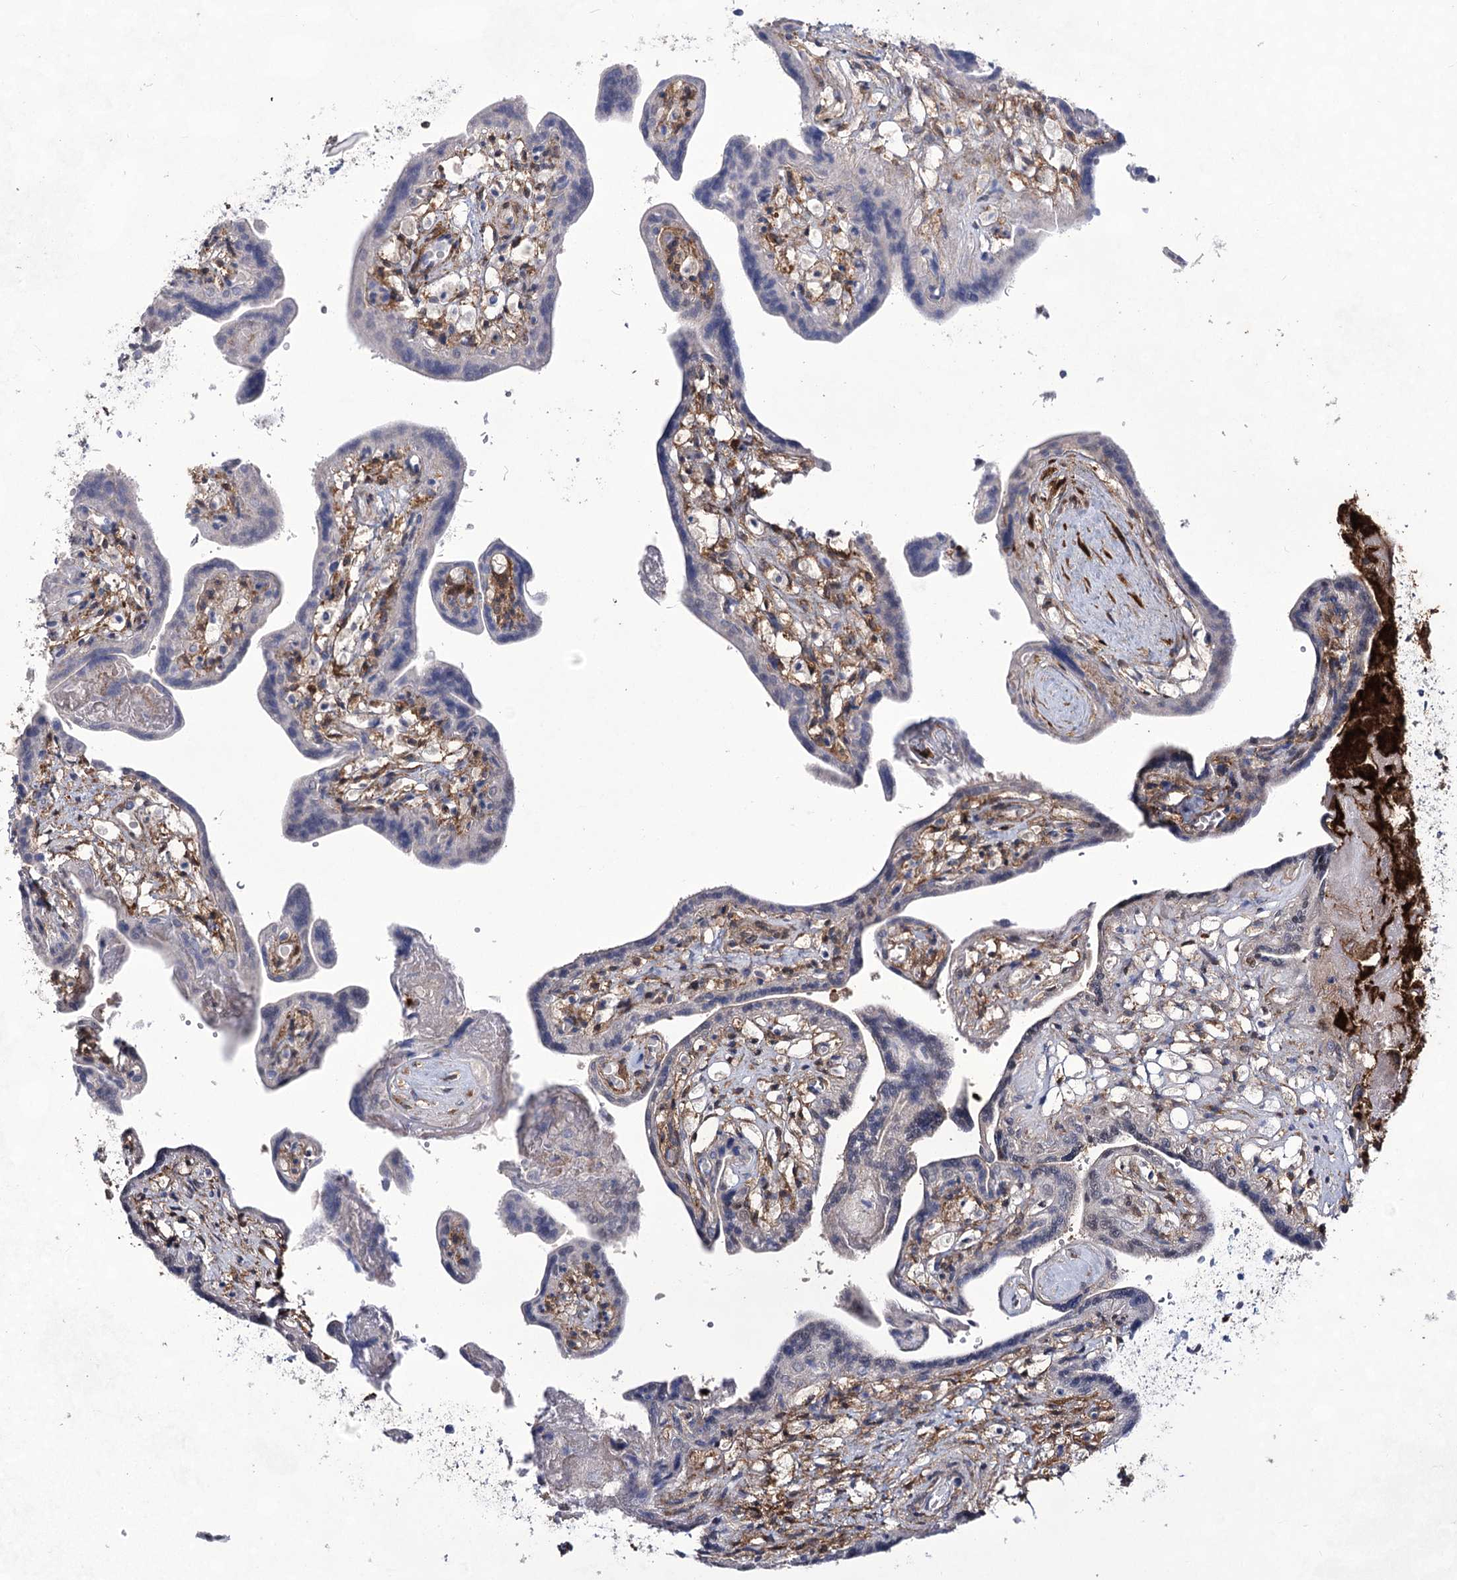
{"staining": {"intensity": "negative", "quantity": "none", "location": "none"}, "tissue": "placenta", "cell_type": "Trophoblastic cells", "image_type": "normal", "snomed": [{"axis": "morphology", "description": "Normal tissue, NOS"}, {"axis": "topography", "description": "Placenta"}], "caption": "Immunohistochemistry (IHC) image of benign placenta stained for a protein (brown), which reveals no positivity in trophoblastic cells.", "gene": "UGDH", "patient": {"sex": "female", "age": 37}}